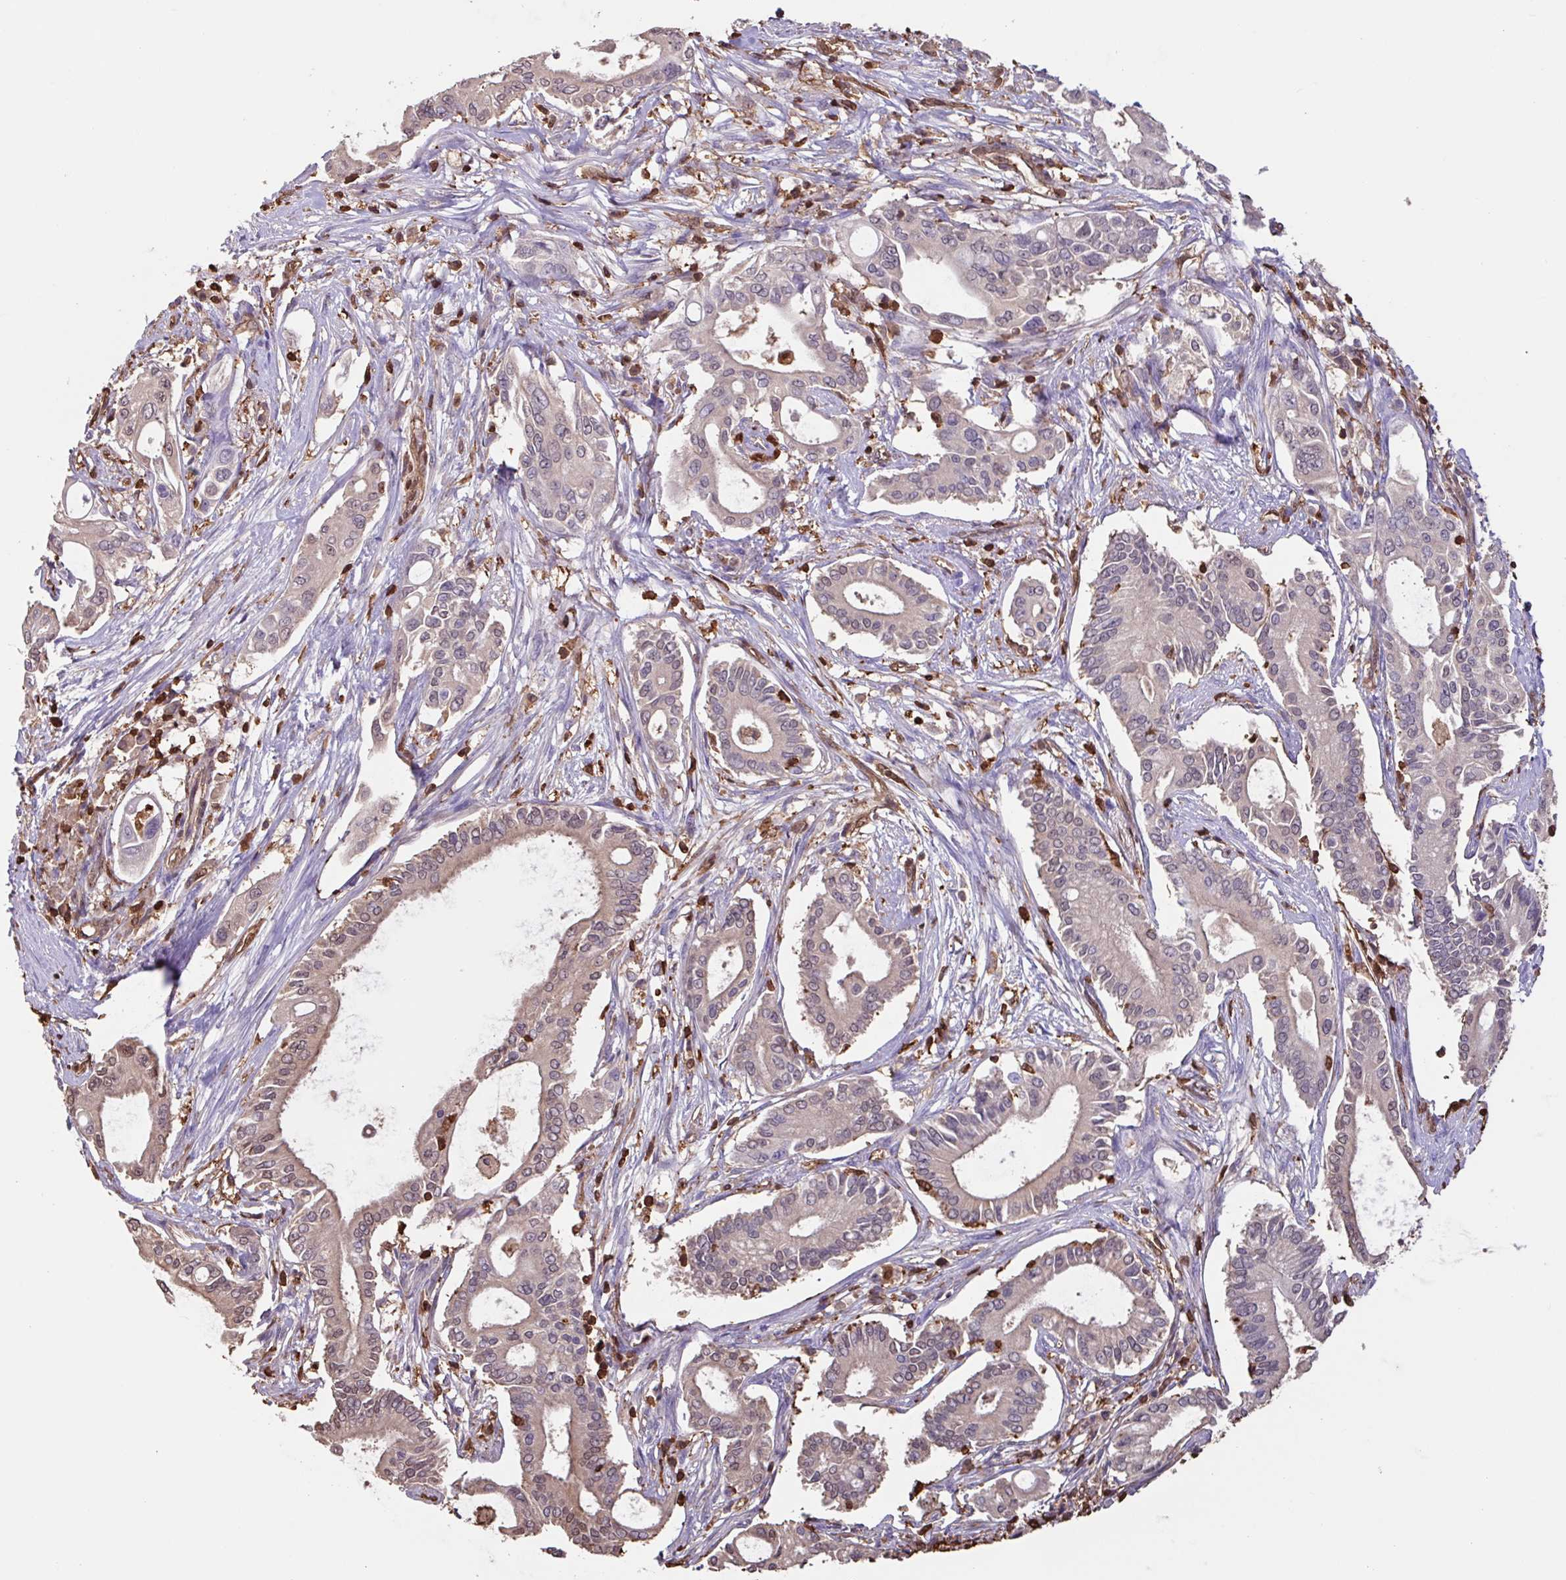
{"staining": {"intensity": "weak", "quantity": "<25%", "location": "cytoplasmic/membranous,nuclear"}, "tissue": "pancreatic cancer", "cell_type": "Tumor cells", "image_type": "cancer", "snomed": [{"axis": "morphology", "description": "Adenocarcinoma, NOS"}, {"axis": "topography", "description": "Pancreas"}], "caption": "Immunohistochemistry photomicrograph of neoplastic tissue: human adenocarcinoma (pancreatic) stained with DAB (3,3'-diaminobenzidine) demonstrates no significant protein staining in tumor cells.", "gene": "ARHGDIB", "patient": {"sex": "female", "age": 68}}